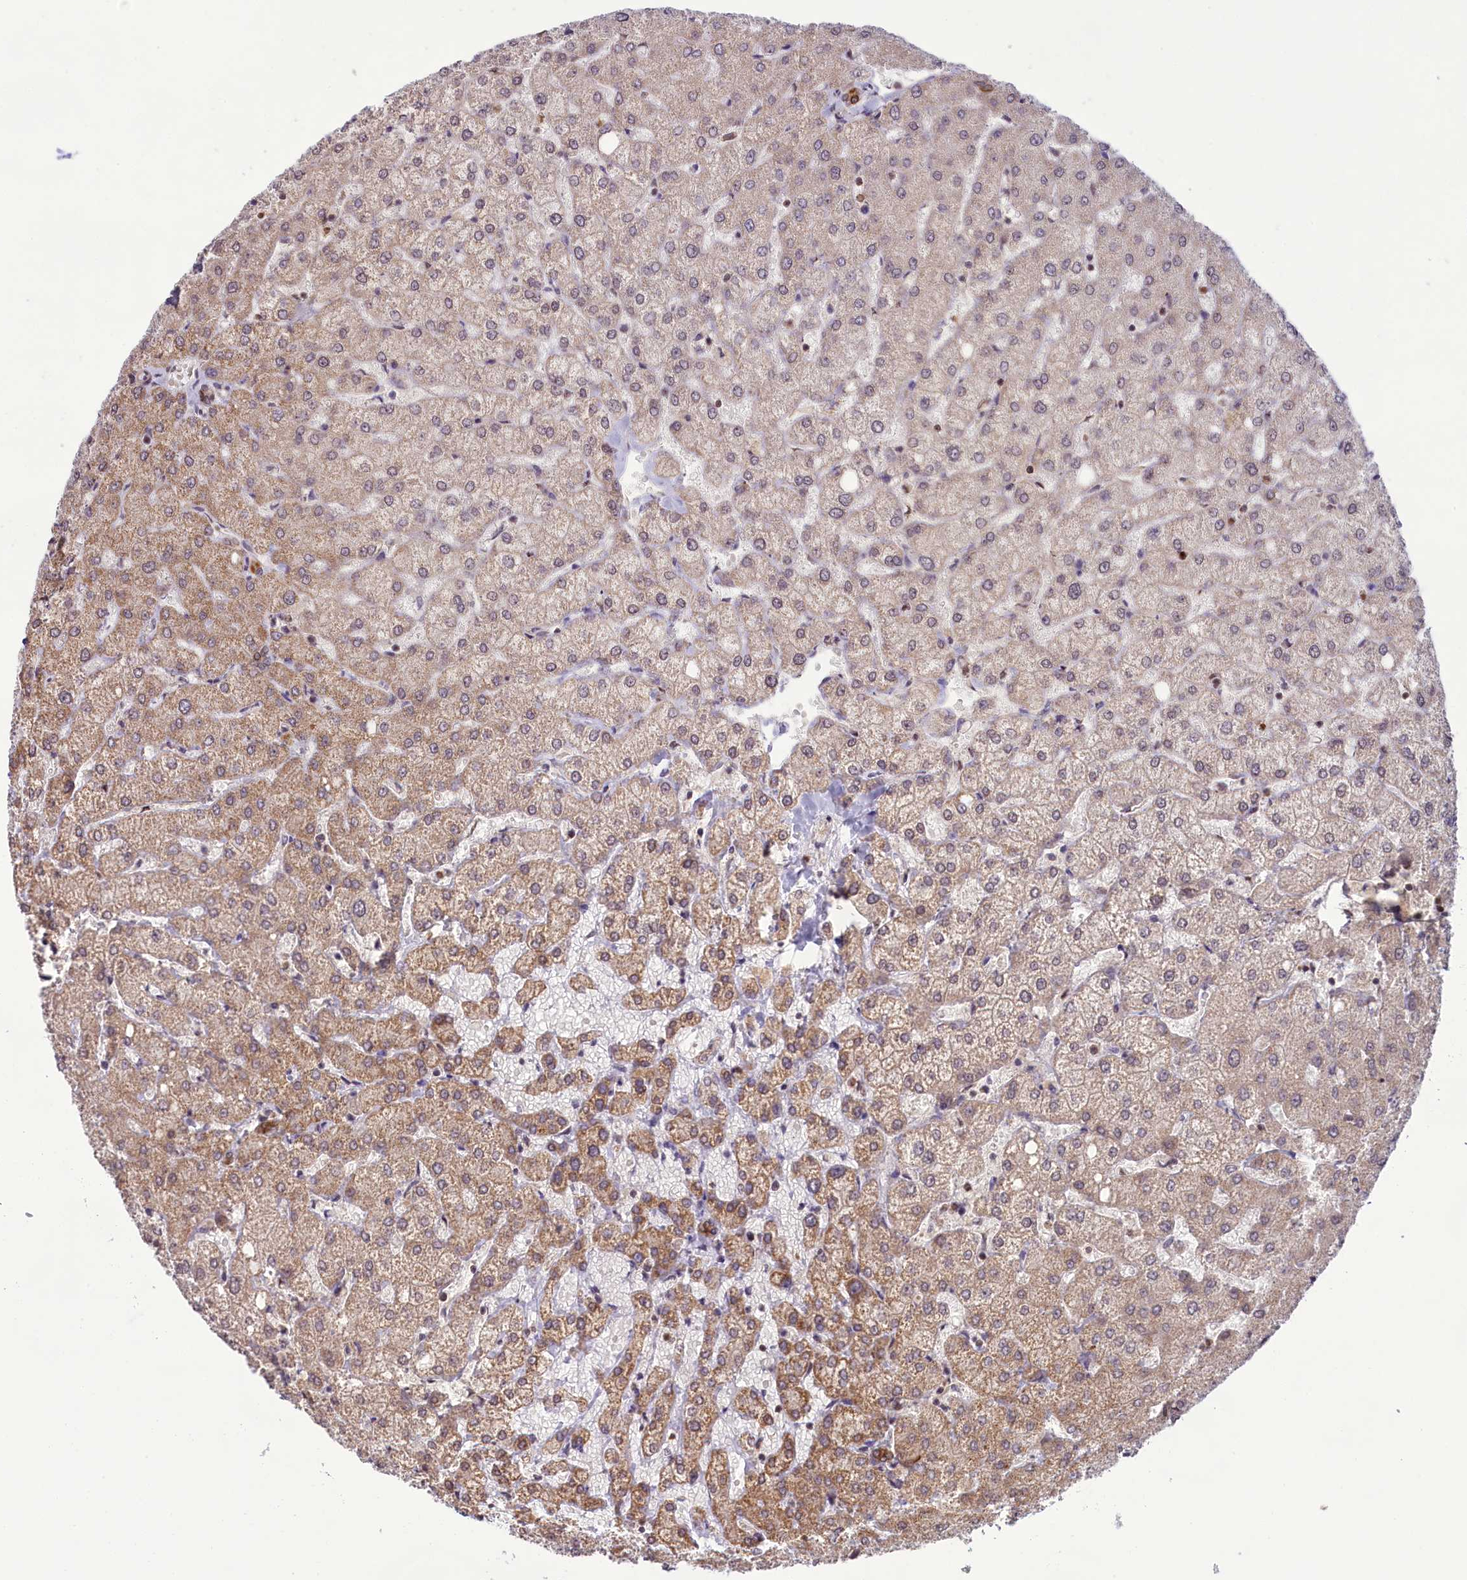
{"staining": {"intensity": "weak", "quantity": ">75%", "location": "cytoplasmic/membranous"}, "tissue": "liver", "cell_type": "Cholangiocytes", "image_type": "normal", "snomed": [{"axis": "morphology", "description": "Normal tissue, NOS"}, {"axis": "topography", "description": "Liver"}], "caption": "This photomicrograph exhibits immunohistochemistry staining of normal liver, with low weak cytoplasmic/membranous expression in approximately >75% of cholangiocytes.", "gene": "CARD8", "patient": {"sex": "female", "age": 54}}